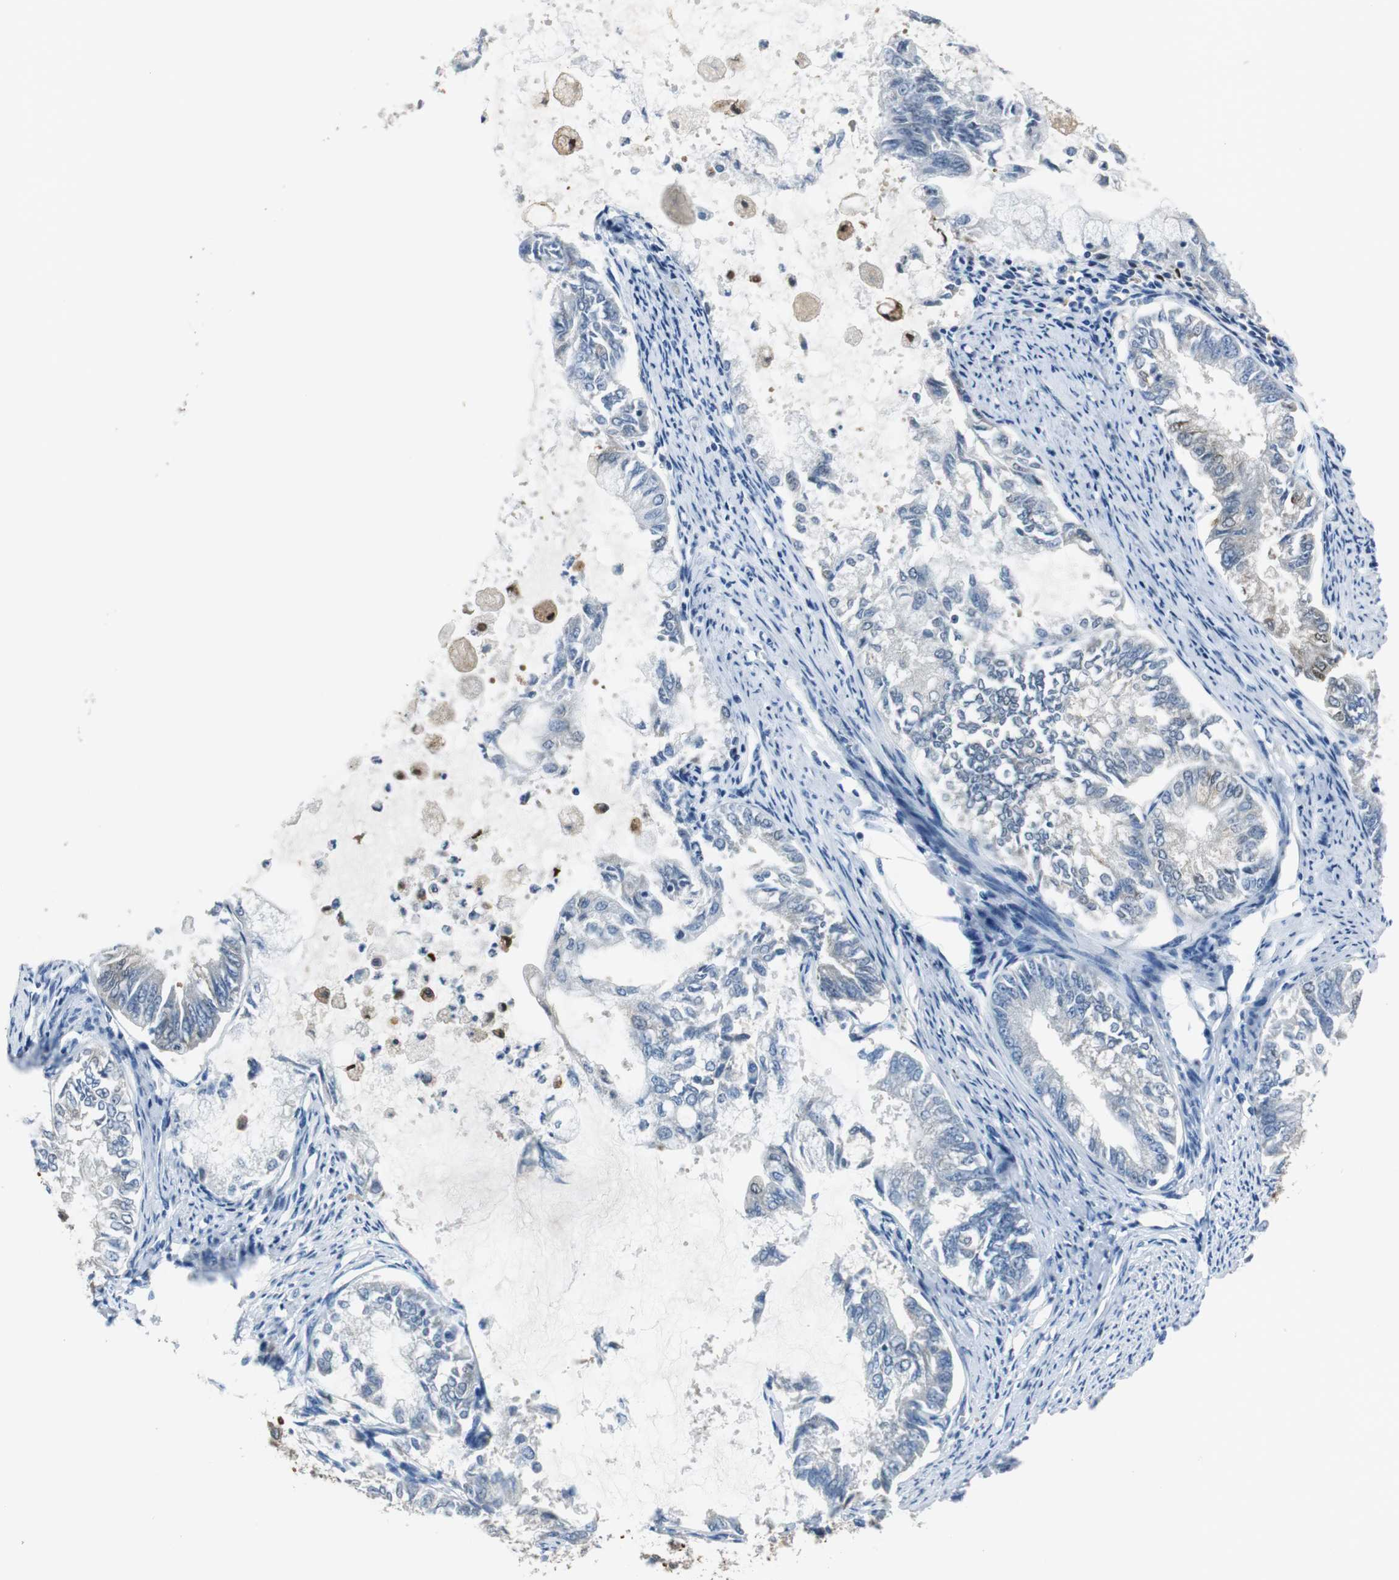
{"staining": {"intensity": "moderate", "quantity": "<25%", "location": "cytoplasmic/membranous,nuclear"}, "tissue": "endometrial cancer", "cell_type": "Tumor cells", "image_type": "cancer", "snomed": [{"axis": "morphology", "description": "Adenocarcinoma, NOS"}, {"axis": "topography", "description": "Endometrium"}], "caption": "Endometrial cancer tissue shows moderate cytoplasmic/membranous and nuclear staining in approximately <25% of tumor cells, visualized by immunohistochemistry.", "gene": "FBP1", "patient": {"sex": "female", "age": 86}}